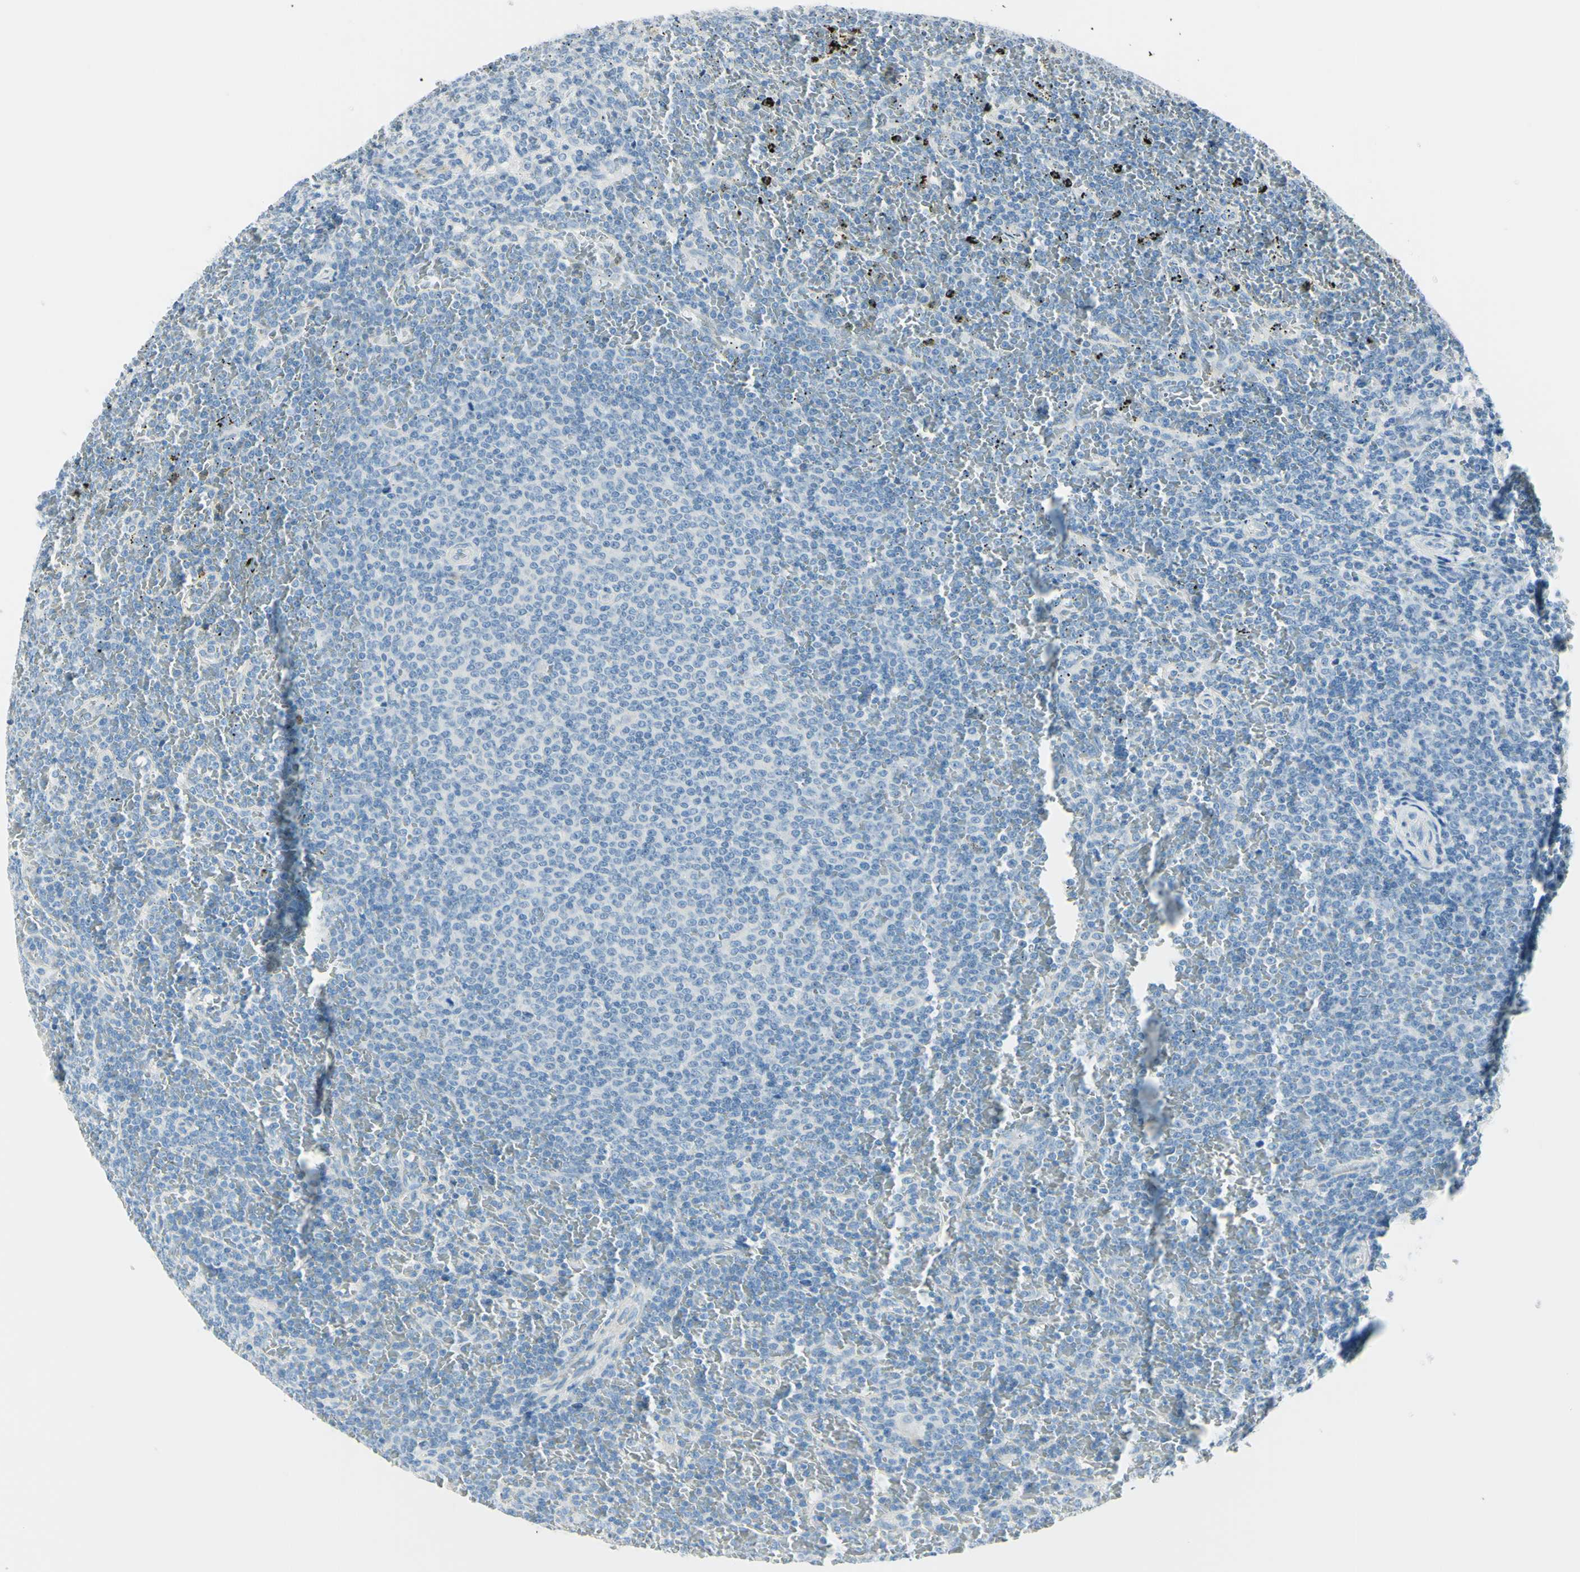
{"staining": {"intensity": "negative", "quantity": "none", "location": "none"}, "tissue": "lymphoma", "cell_type": "Tumor cells", "image_type": "cancer", "snomed": [{"axis": "morphology", "description": "Malignant lymphoma, non-Hodgkin's type, Low grade"}, {"axis": "topography", "description": "Spleen"}], "caption": "The micrograph reveals no significant expression in tumor cells of lymphoma.", "gene": "DLG4", "patient": {"sex": "female", "age": 77}}